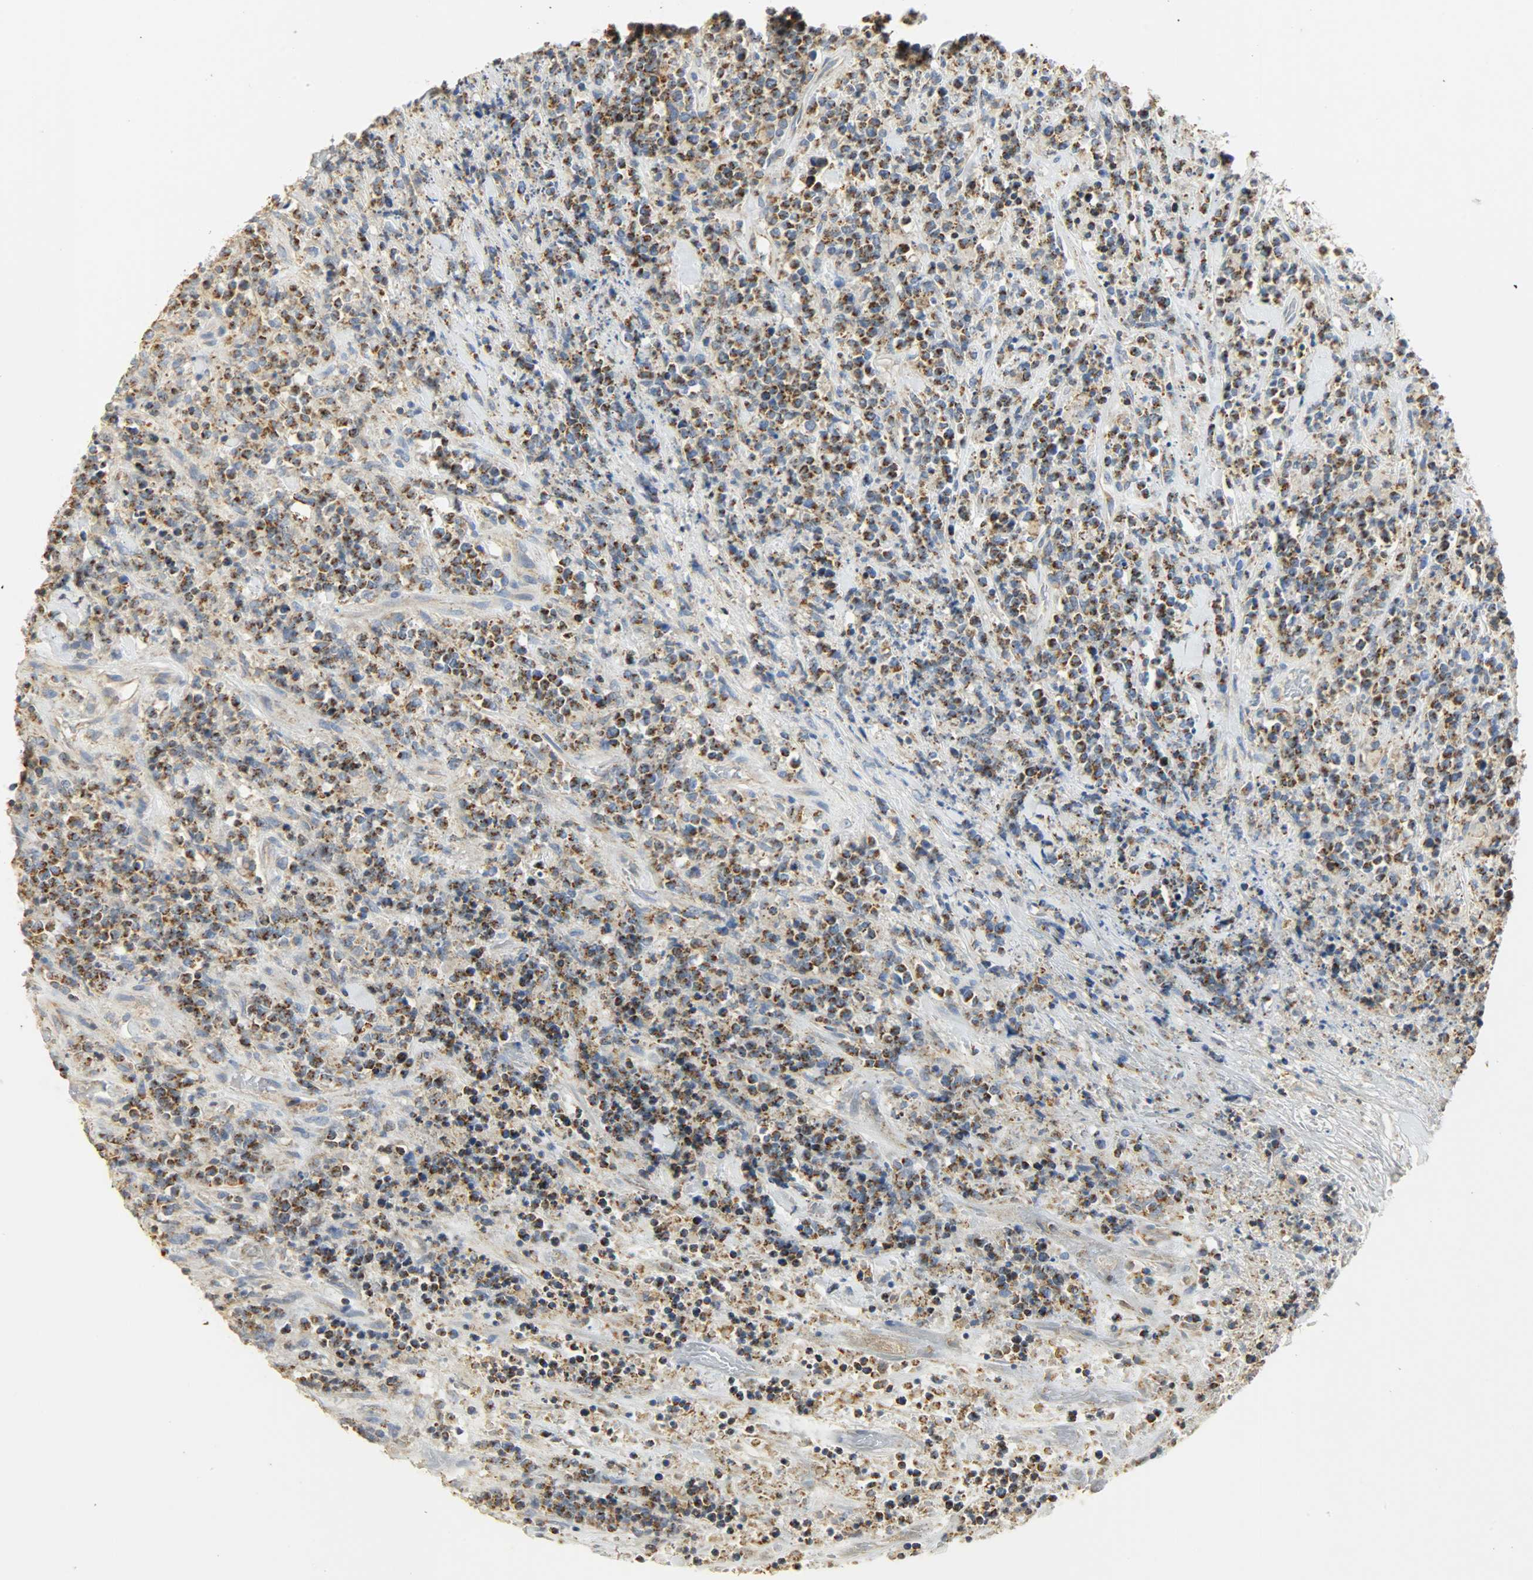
{"staining": {"intensity": "strong", "quantity": ">75%", "location": "cytoplasmic/membranous"}, "tissue": "lymphoma", "cell_type": "Tumor cells", "image_type": "cancer", "snomed": [{"axis": "morphology", "description": "Malignant lymphoma, non-Hodgkin's type, High grade"}, {"axis": "topography", "description": "Soft tissue"}], "caption": "Protein expression analysis of human lymphoma reveals strong cytoplasmic/membranous staining in about >75% of tumor cells. (DAB (3,3'-diaminobenzidine) IHC with brightfield microscopy, high magnification).", "gene": "NNT", "patient": {"sex": "male", "age": 18}}